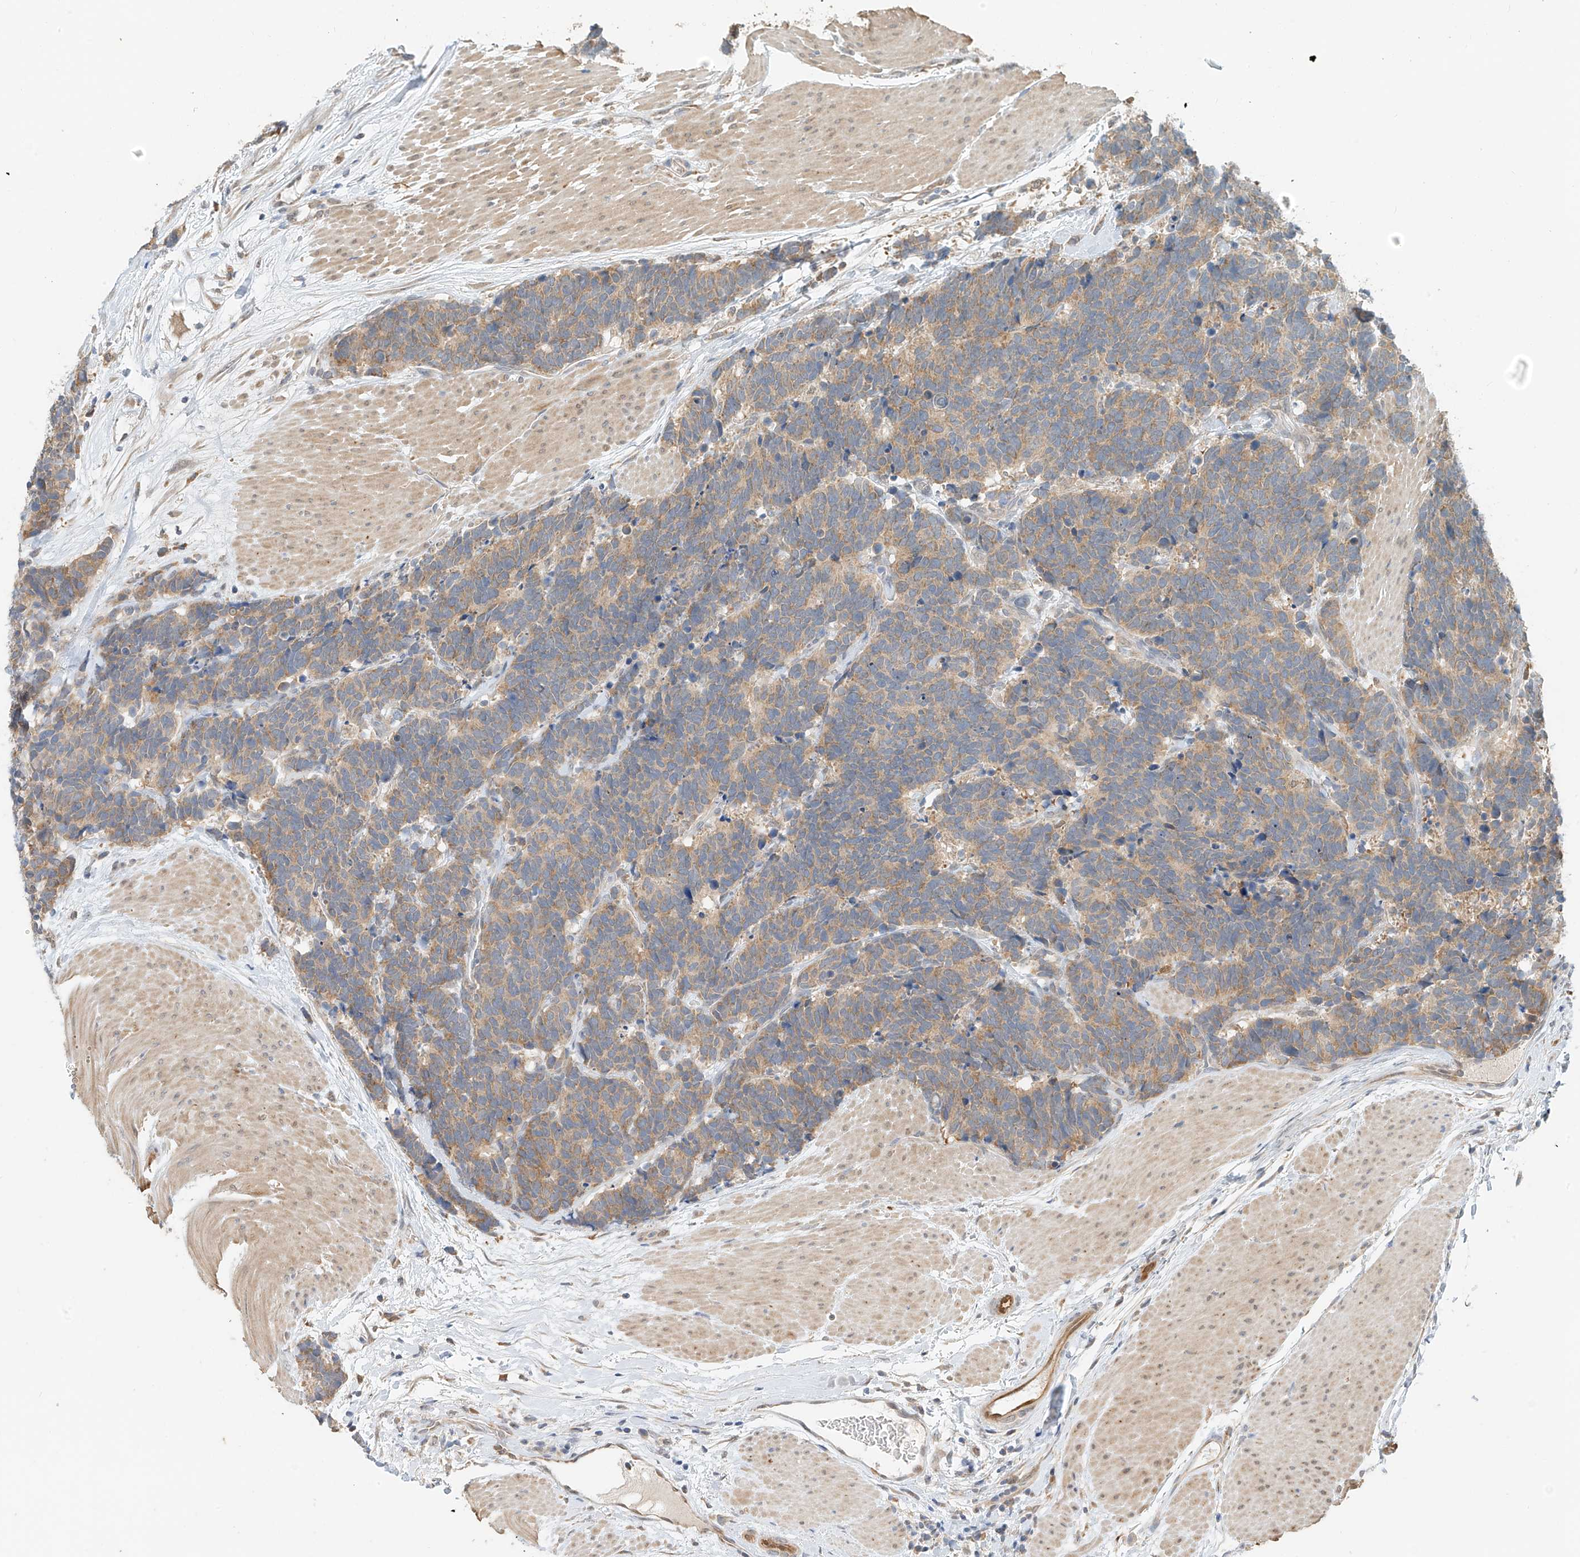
{"staining": {"intensity": "moderate", "quantity": "25%-75%", "location": "cytoplasmic/membranous"}, "tissue": "carcinoid", "cell_type": "Tumor cells", "image_type": "cancer", "snomed": [{"axis": "morphology", "description": "Carcinoma, NOS"}, {"axis": "morphology", "description": "Carcinoid, malignant, NOS"}, {"axis": "topography", "description": "Urinary bladder"}], "caption": "Protein expression by immunohistochemistry (IHC) exhibits moderate cytoplasmic/membranous expression in about 25%-75% of tumor cells in carcinoid.", "gene": "PPA2", "patient": {"sex": "male", "age": 57}}